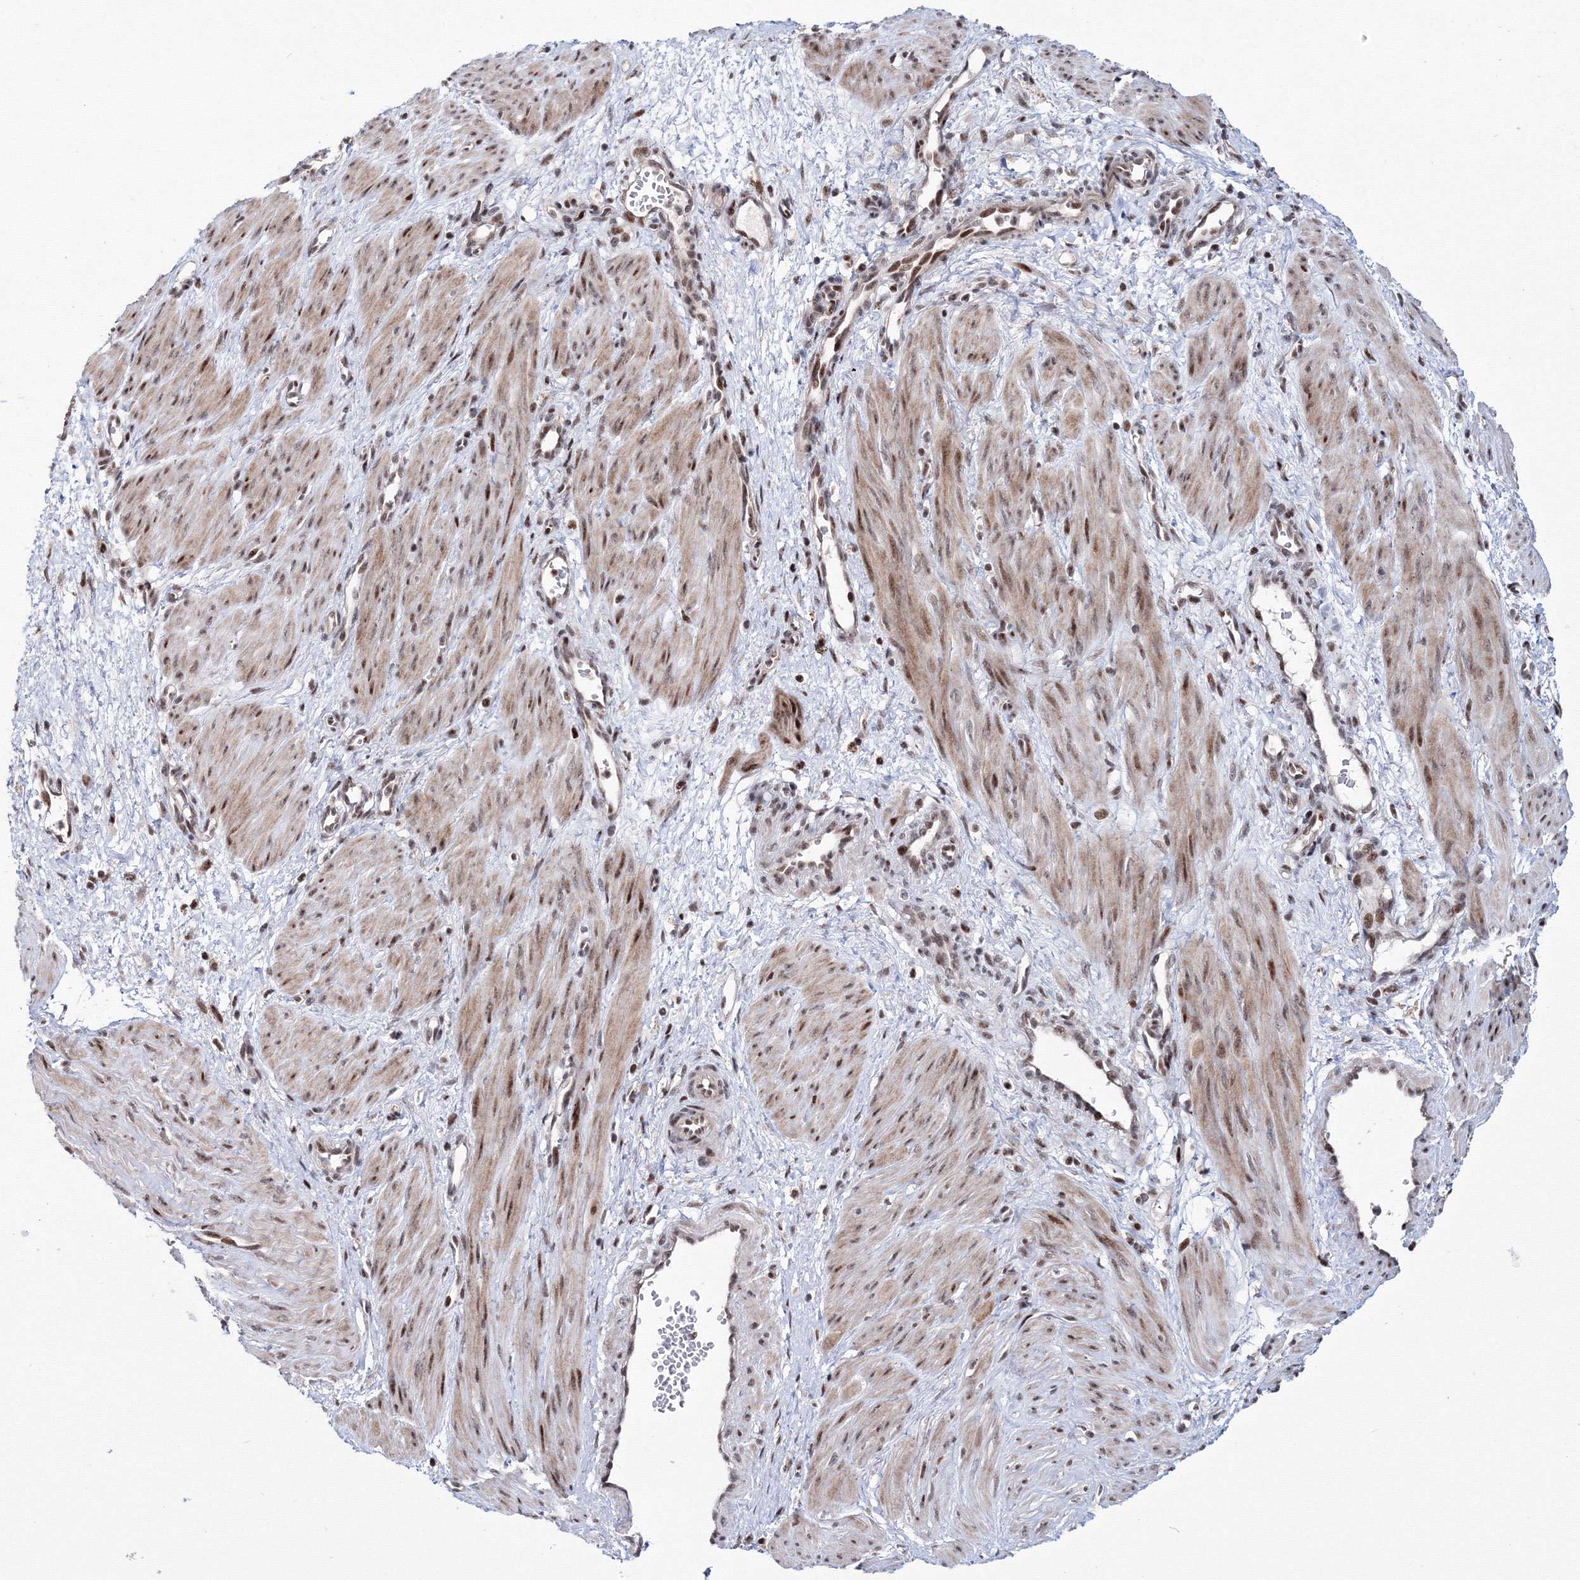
{"staining": {"intensity": "moderate", "quantity": "25%-75%", "location": "cytoplasmic/membranous,nuclear"}, "tissue": "smooth muscle", "cell_type": "Smooth muscle cells", "image_type": "normal", "snomed": [{"axis": "morphology", "description": "Normal tissue, NOS"}, {"axis": "topography", "description": "Endometrium"}], "caption": "Immunohistochemistry (IHC) of unremarkable human smooth muscle displays medium levels of moderate cytoplasmic/membranous,nuclear staining in about 25%-75% of smooth muscle cells.", "gene": "TATDN2", "patient": {"sex": "female", "age": 33}}